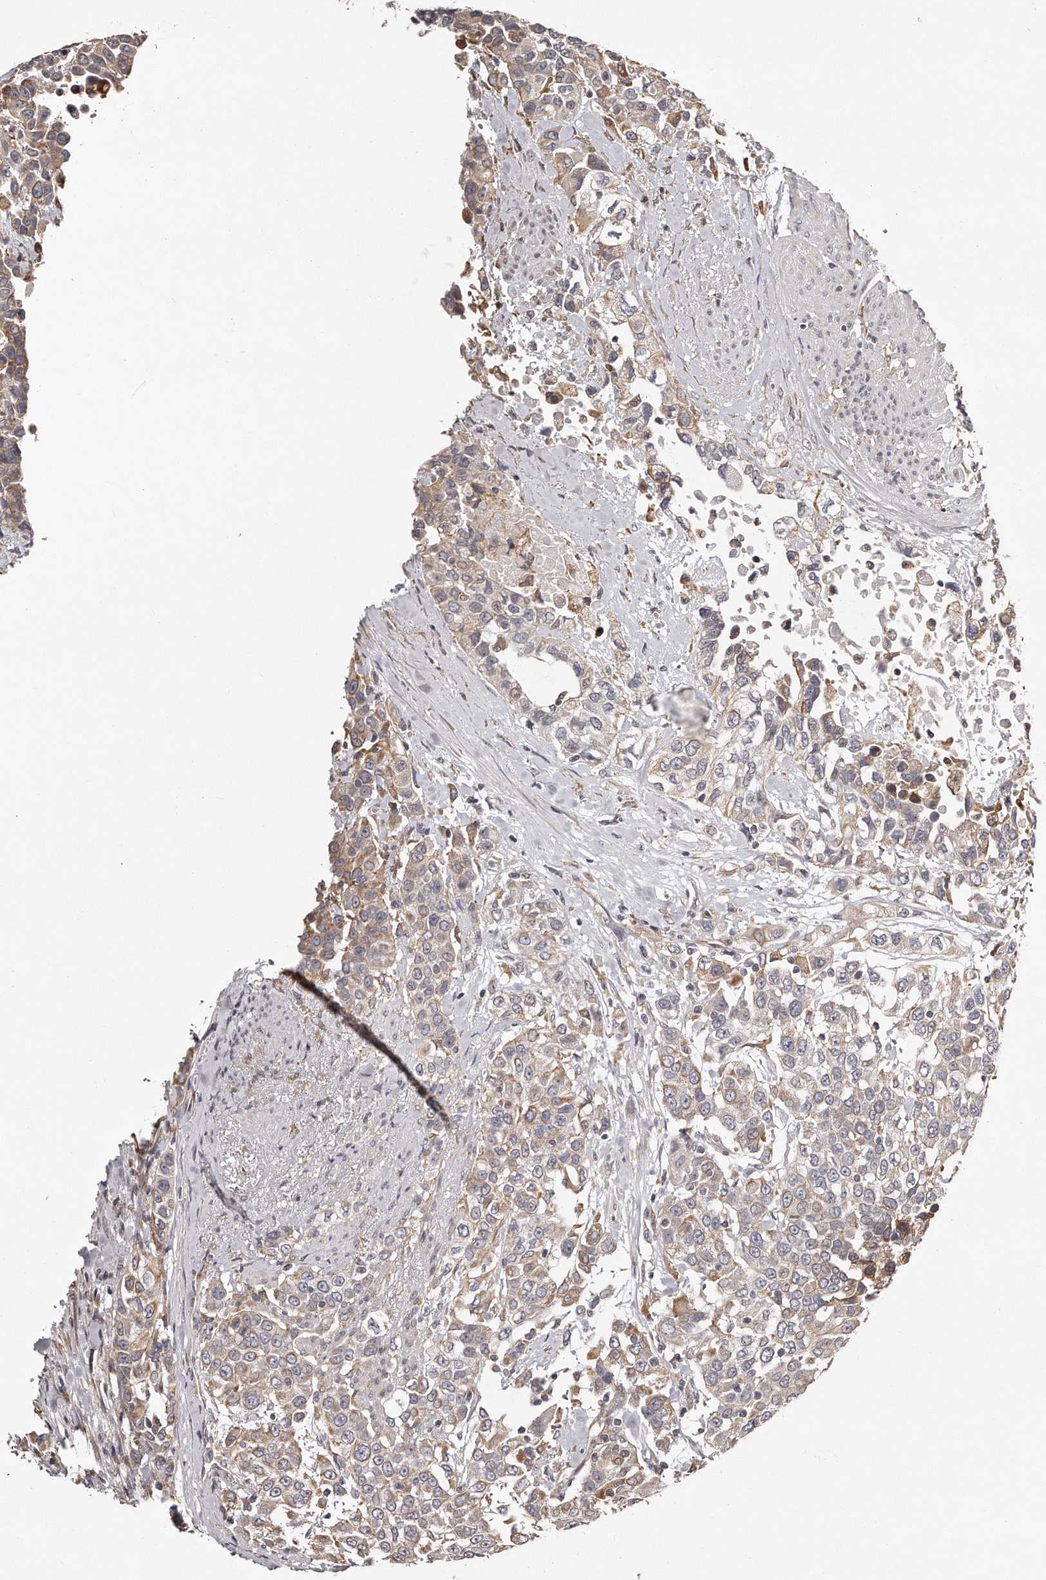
{"staining": {"intensity": "moderate", "quantity": ">75%", "location": "cytoplasmic/membranous"}, "tissue": "urothelial cancer", "cell_type": "Tumor cells", "image_type": "cancer", "snomed": [{"axis": "morphology", "description": "Urothelial carcinoma, High grade"}, {"axis": "topography", "description": "Urinary bladder"}], "caption": "Tumor cells display medium levels of moderate cytoplasmic/membranous expression in about >75% of cells in human urothelial cancer.", "gene": "TRAPPC14", "patient": {"sex": "female", "age": 80}}